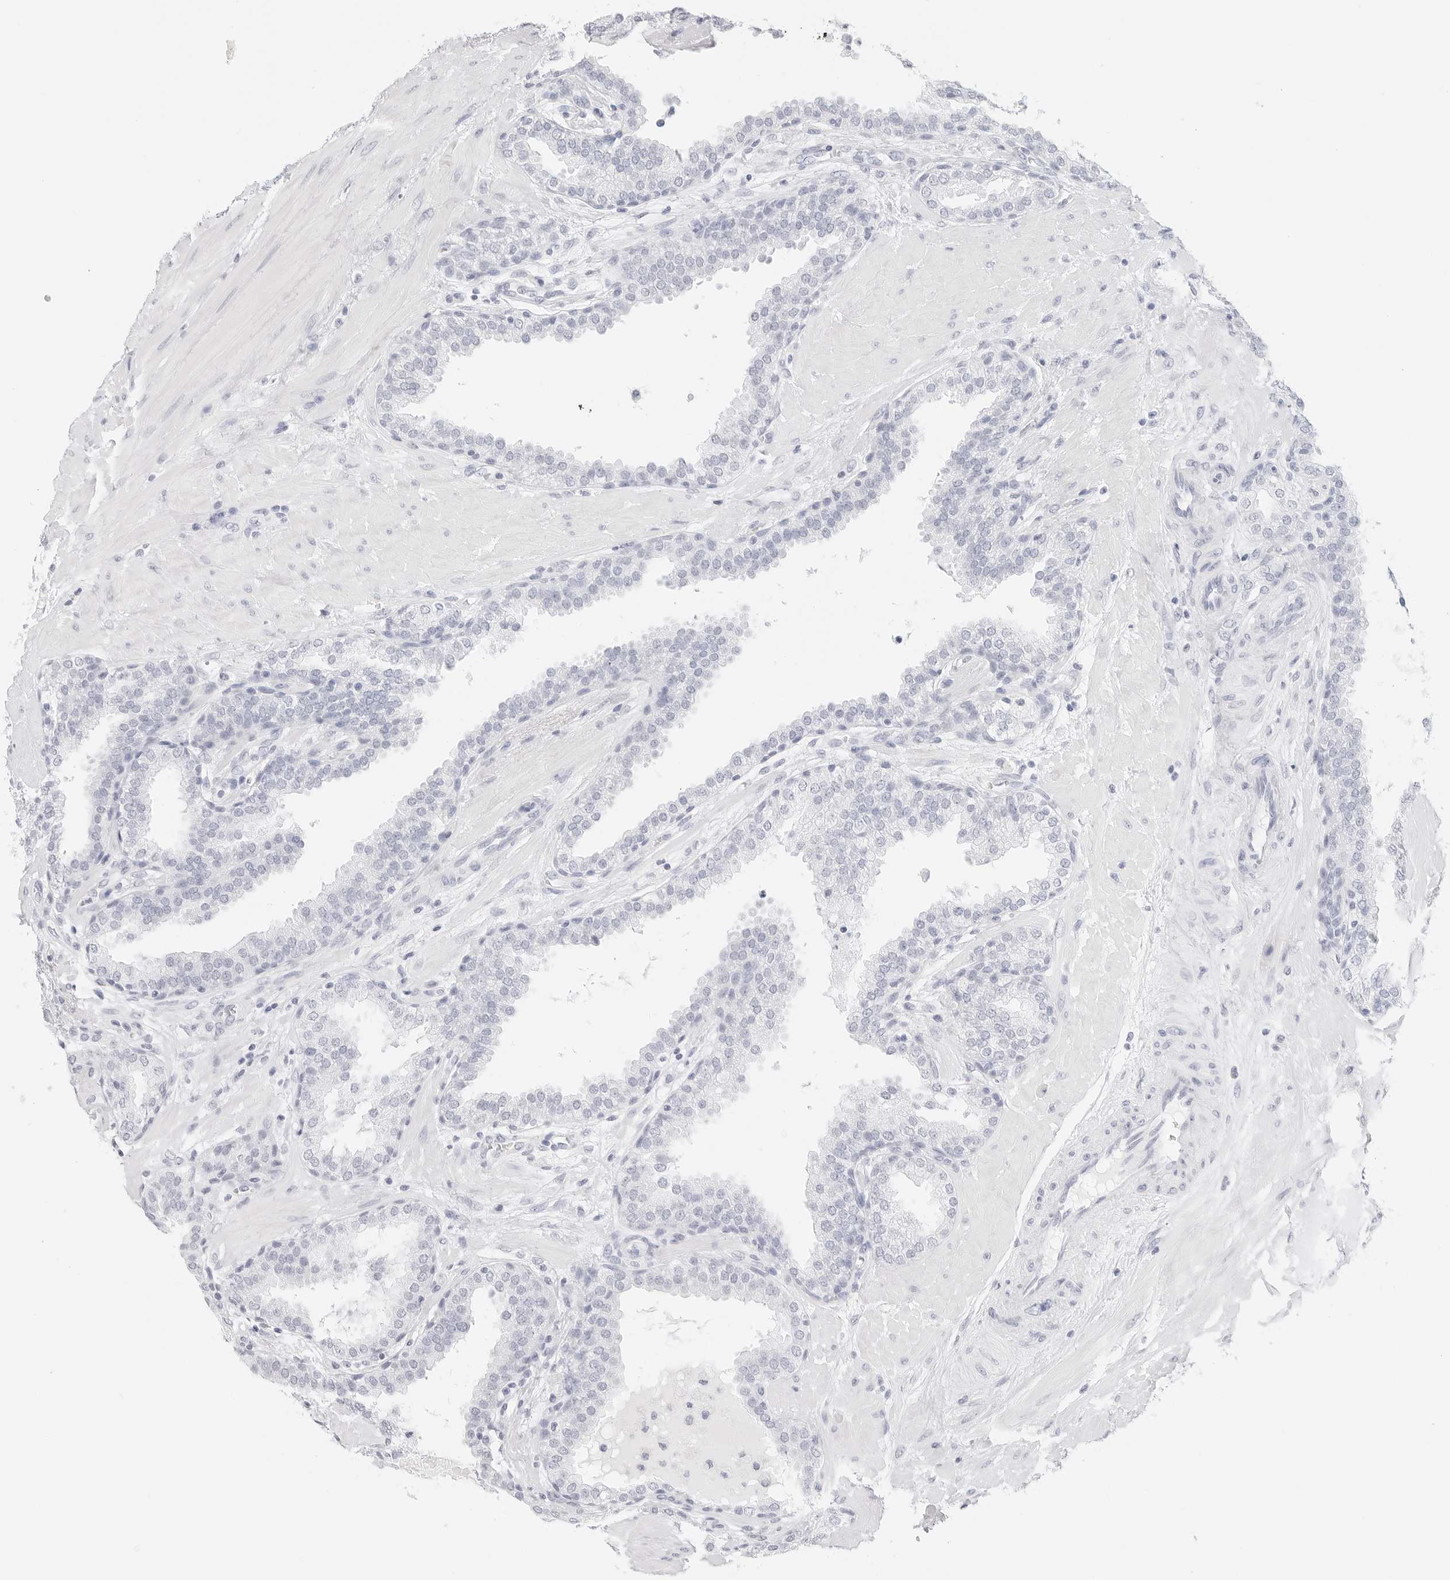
{"staining": {"intensity": "negative", "quantity": "none", "location": "none"}, "tissue": "prostate", "cell_type": "Glandular cells", "image_type": "normal", "snomed": [{"axis": "morphology", "description": "Normal tissue, NOS"}, {"axis": "topography", "description": "Prostate"}], "caption": "Immunohistochemistry of normal human prostate demonstrates no positivity in glandular cells.", "gene": "TFF2", "patient": {"sex": "male", "age": 51}}